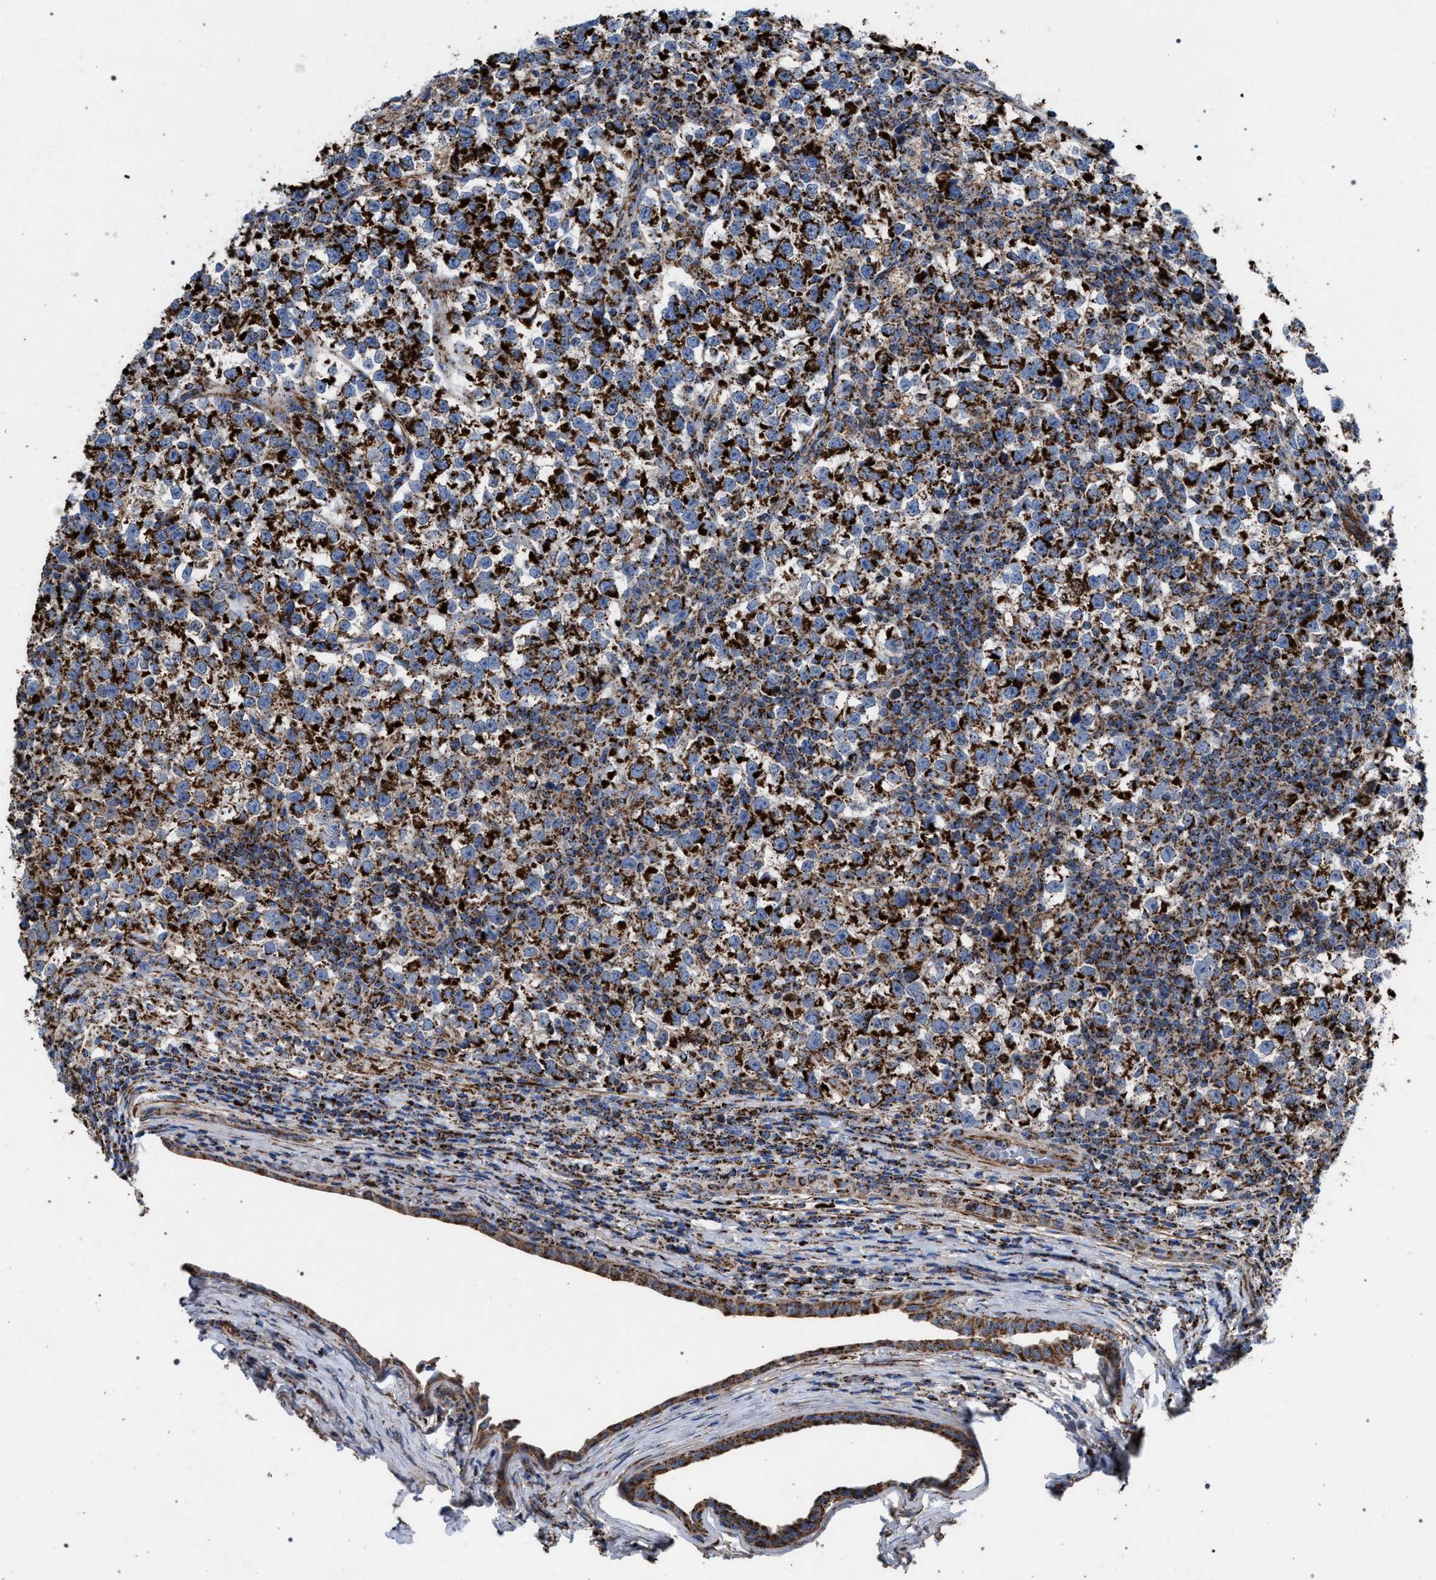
{"staining": {"intensity": "strong", "quantity": ">75%", "location": "cytoplasmic/membranous"}, "tissue": "testis cancer", "cell_type": "Tumor cells", "image_type": "cancer", "snomed": [{"axis": "morphology", "description": "Normal tissue, NOS"}, {"axis": "morphology", "description": "Seminoma, NOS"}, {"axis": "topography", "description": "Testis"}], "caption": "There is high levels of strong cytoplasmic/membranous staining in tumor cells of testis cancer, as demonstrated by immunohistochemical staining (brown color).", "gene": "VPS13A", "patient": {"sex": "male", "age": 43}}